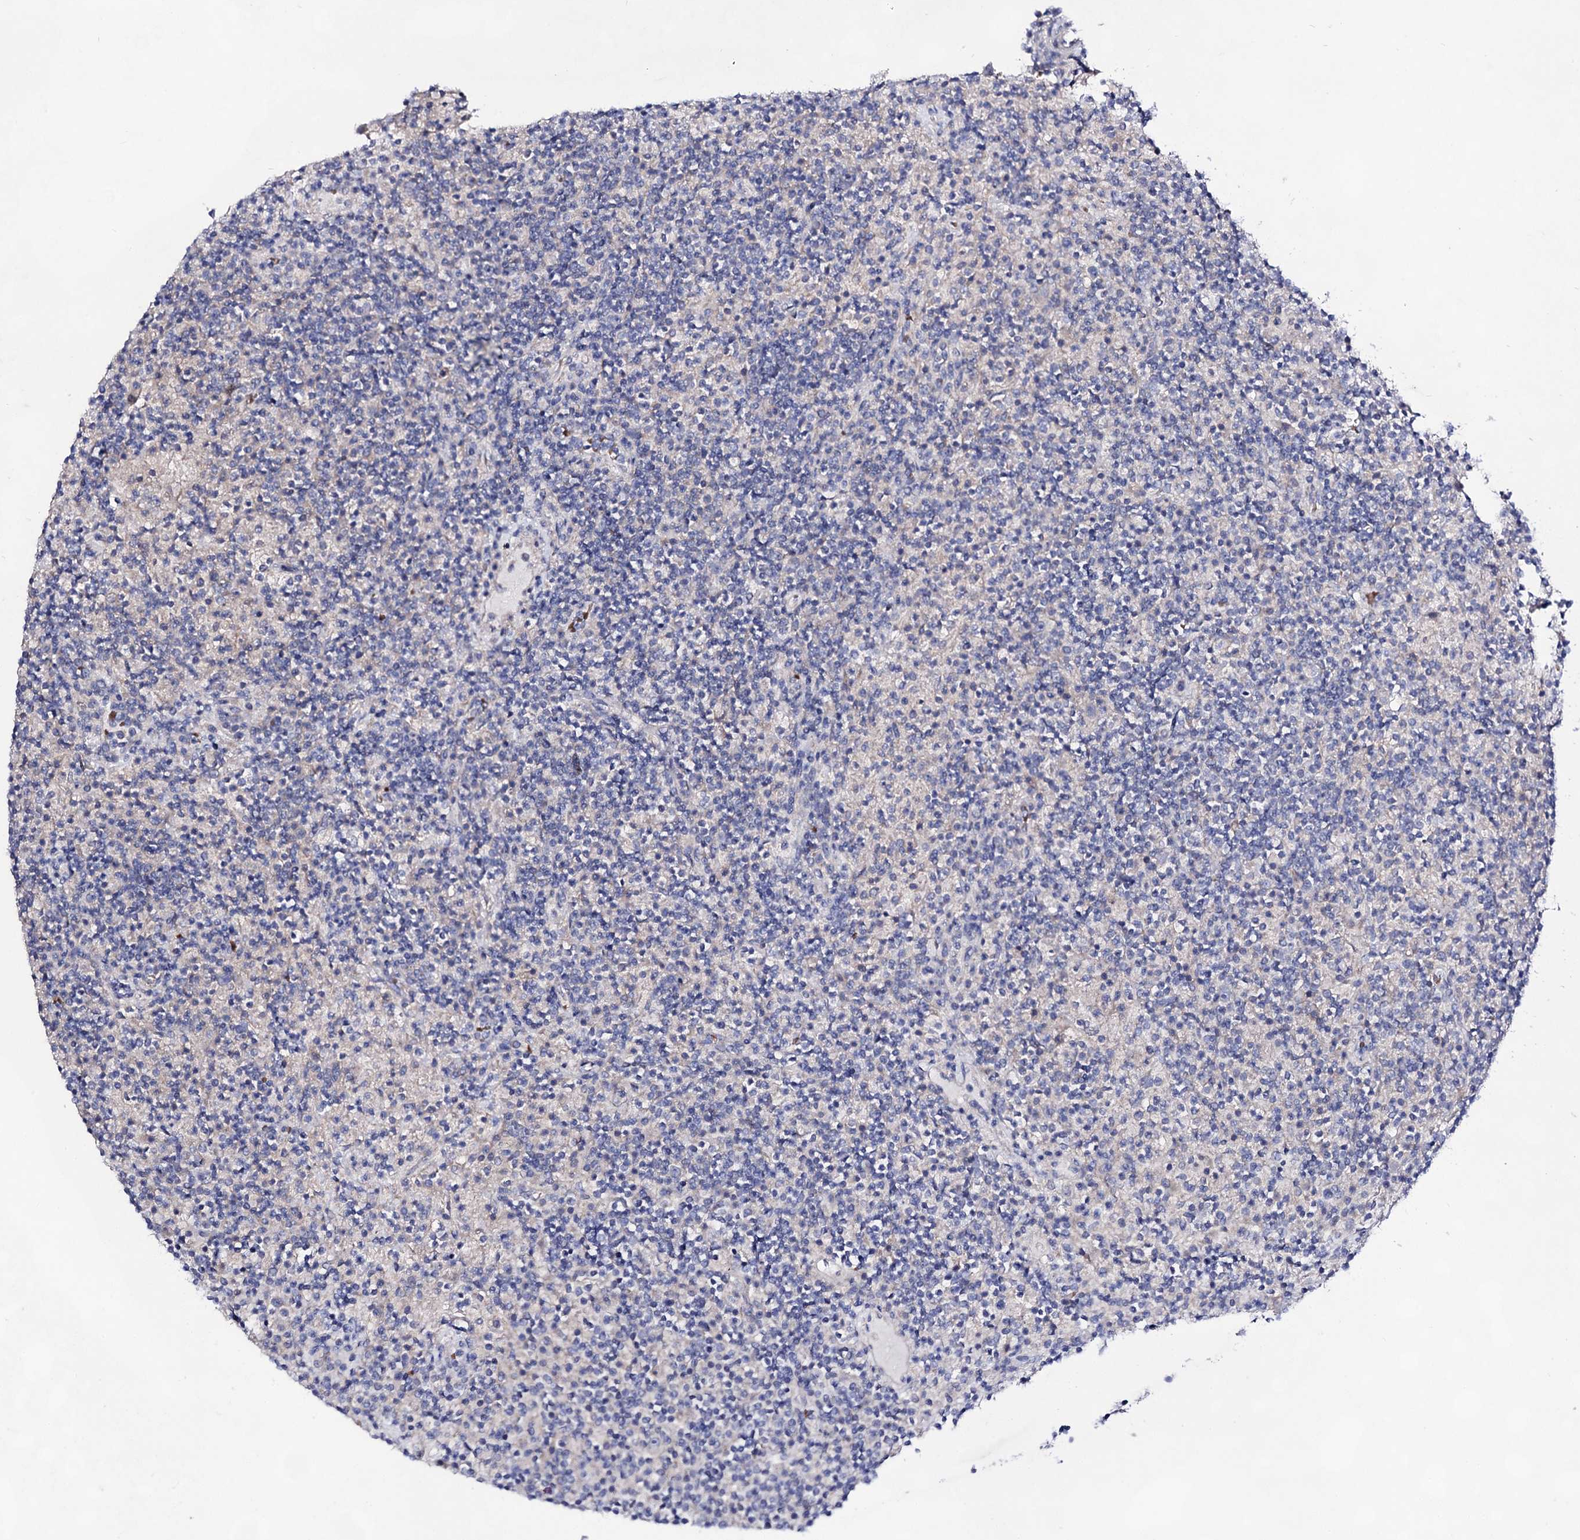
{"staining": {"intensity": "negative", "quantity": "none", "location": "none"}, "tissue": "lymphoma", "cell_type": "Tumor cells", "image_type": "cancer", "snomed": [{"axis": "morphology", "description": "Hodgkin's disease, NOS"}, {"axis": "topography", "description": "Lymph node"}], "caption": "IHC photomicrograph of neoplastic tissue: Hodgkin's disease stained with DAB reveals no significant protein positivity in tumor cells.", "gene": "PLIN1", "patient": {"sex": "male", "age": 70}}